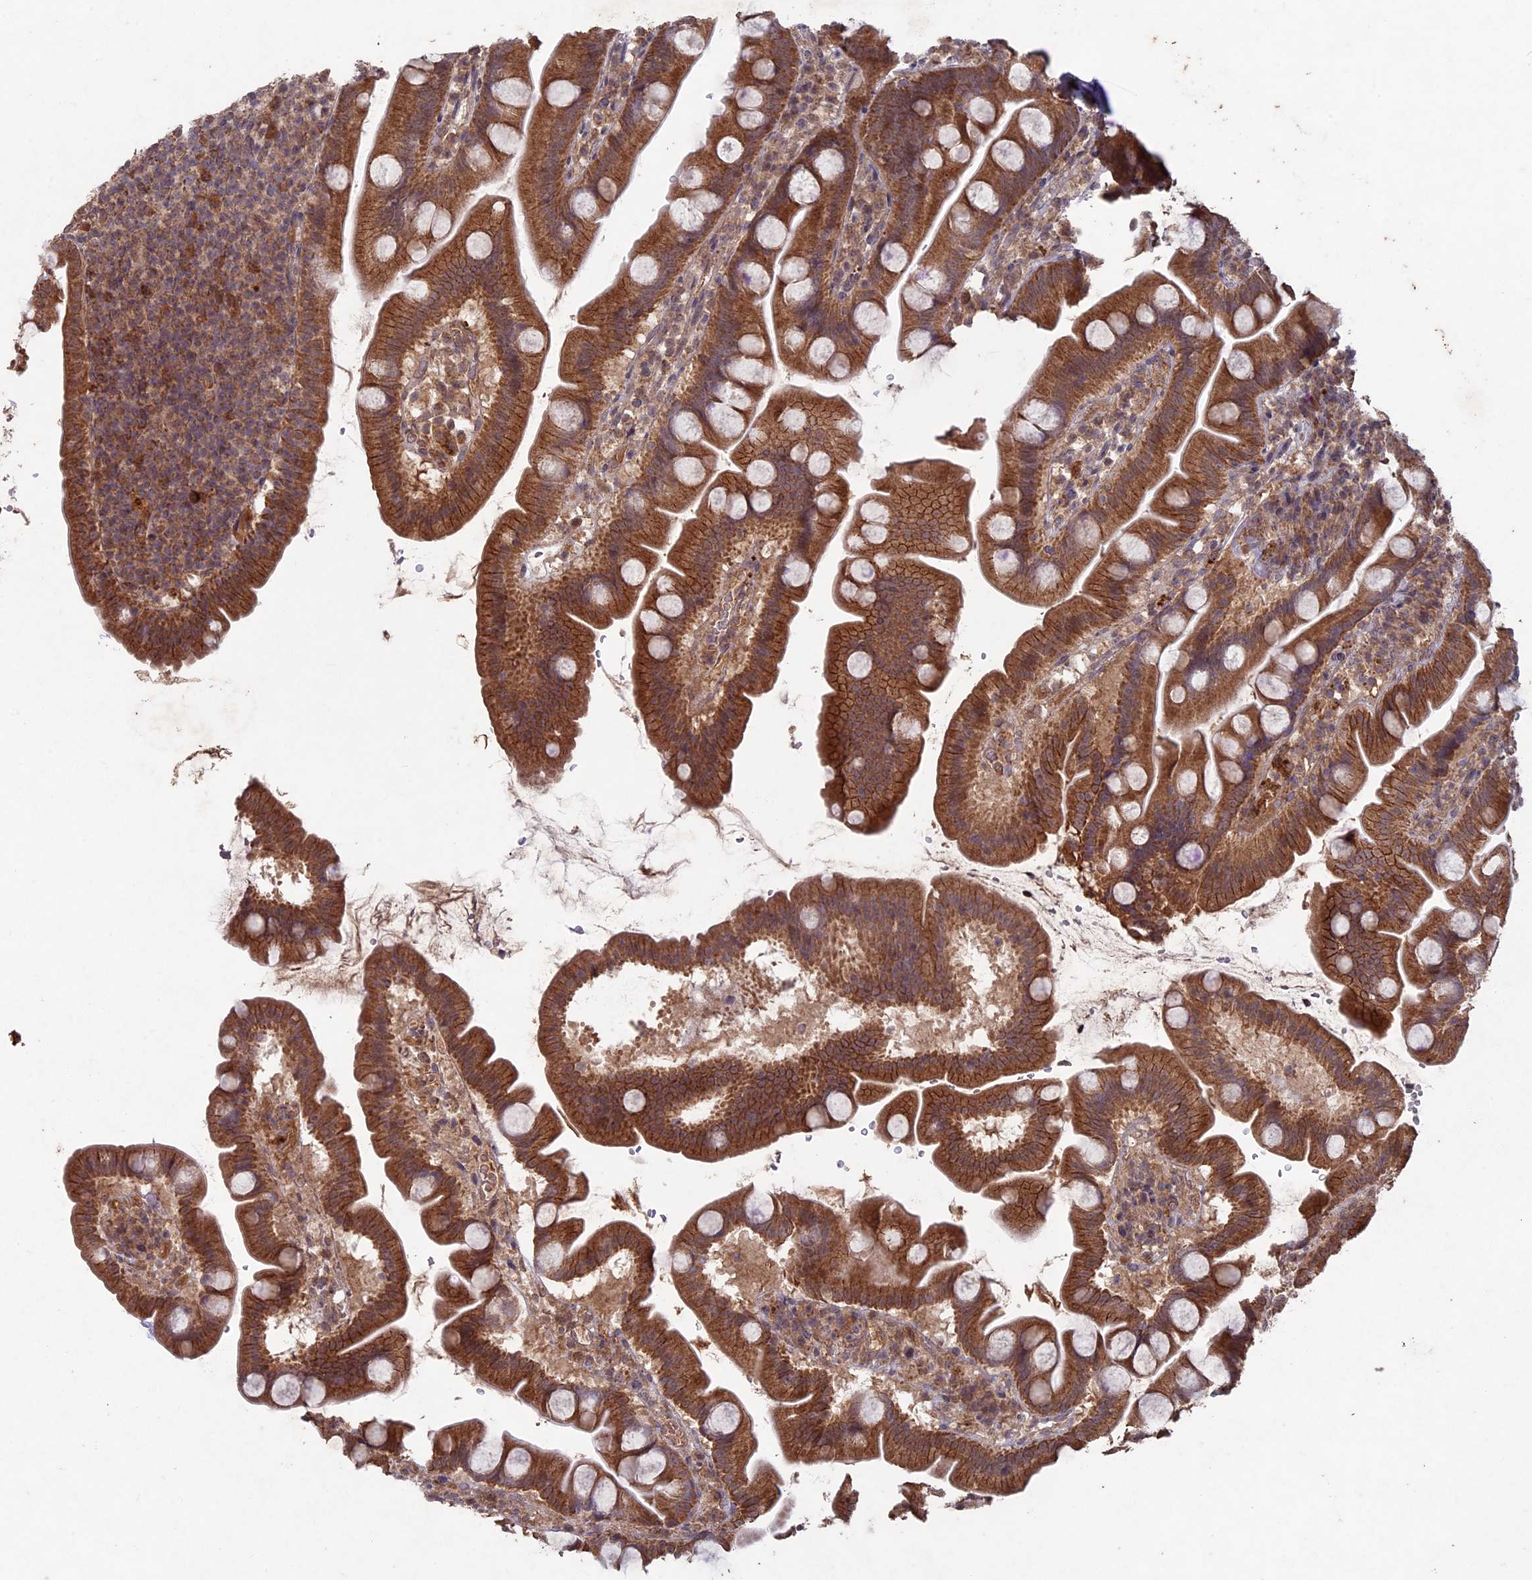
{"staining": {"intensity": "moderate", "quantity": ">75%", "location": "cytoplasmic/membranous"}, "tissue": "small intestine", "cell_type": "Glandular cells", "image_type": "normal", "snomed": [{"axis": "morphology", "description": "Normal tissue, NOS"}, {"axis": "topography", "description": "Small intestine"}], "caption": "High-power microscopy captured an immunohistochemistry histopathology image of benign small intestine, revealing moderate cytoplasmic/membranous expression in approximately >75% of glandular cells. (Stains: DAB (3,3'-diaminobenzidine) in brown, nuclei in blue, Microscopy: brightfield microscopy at high magnification).", "gene": "RCCD1", "patient": {"sex": "female", "age": 68}}